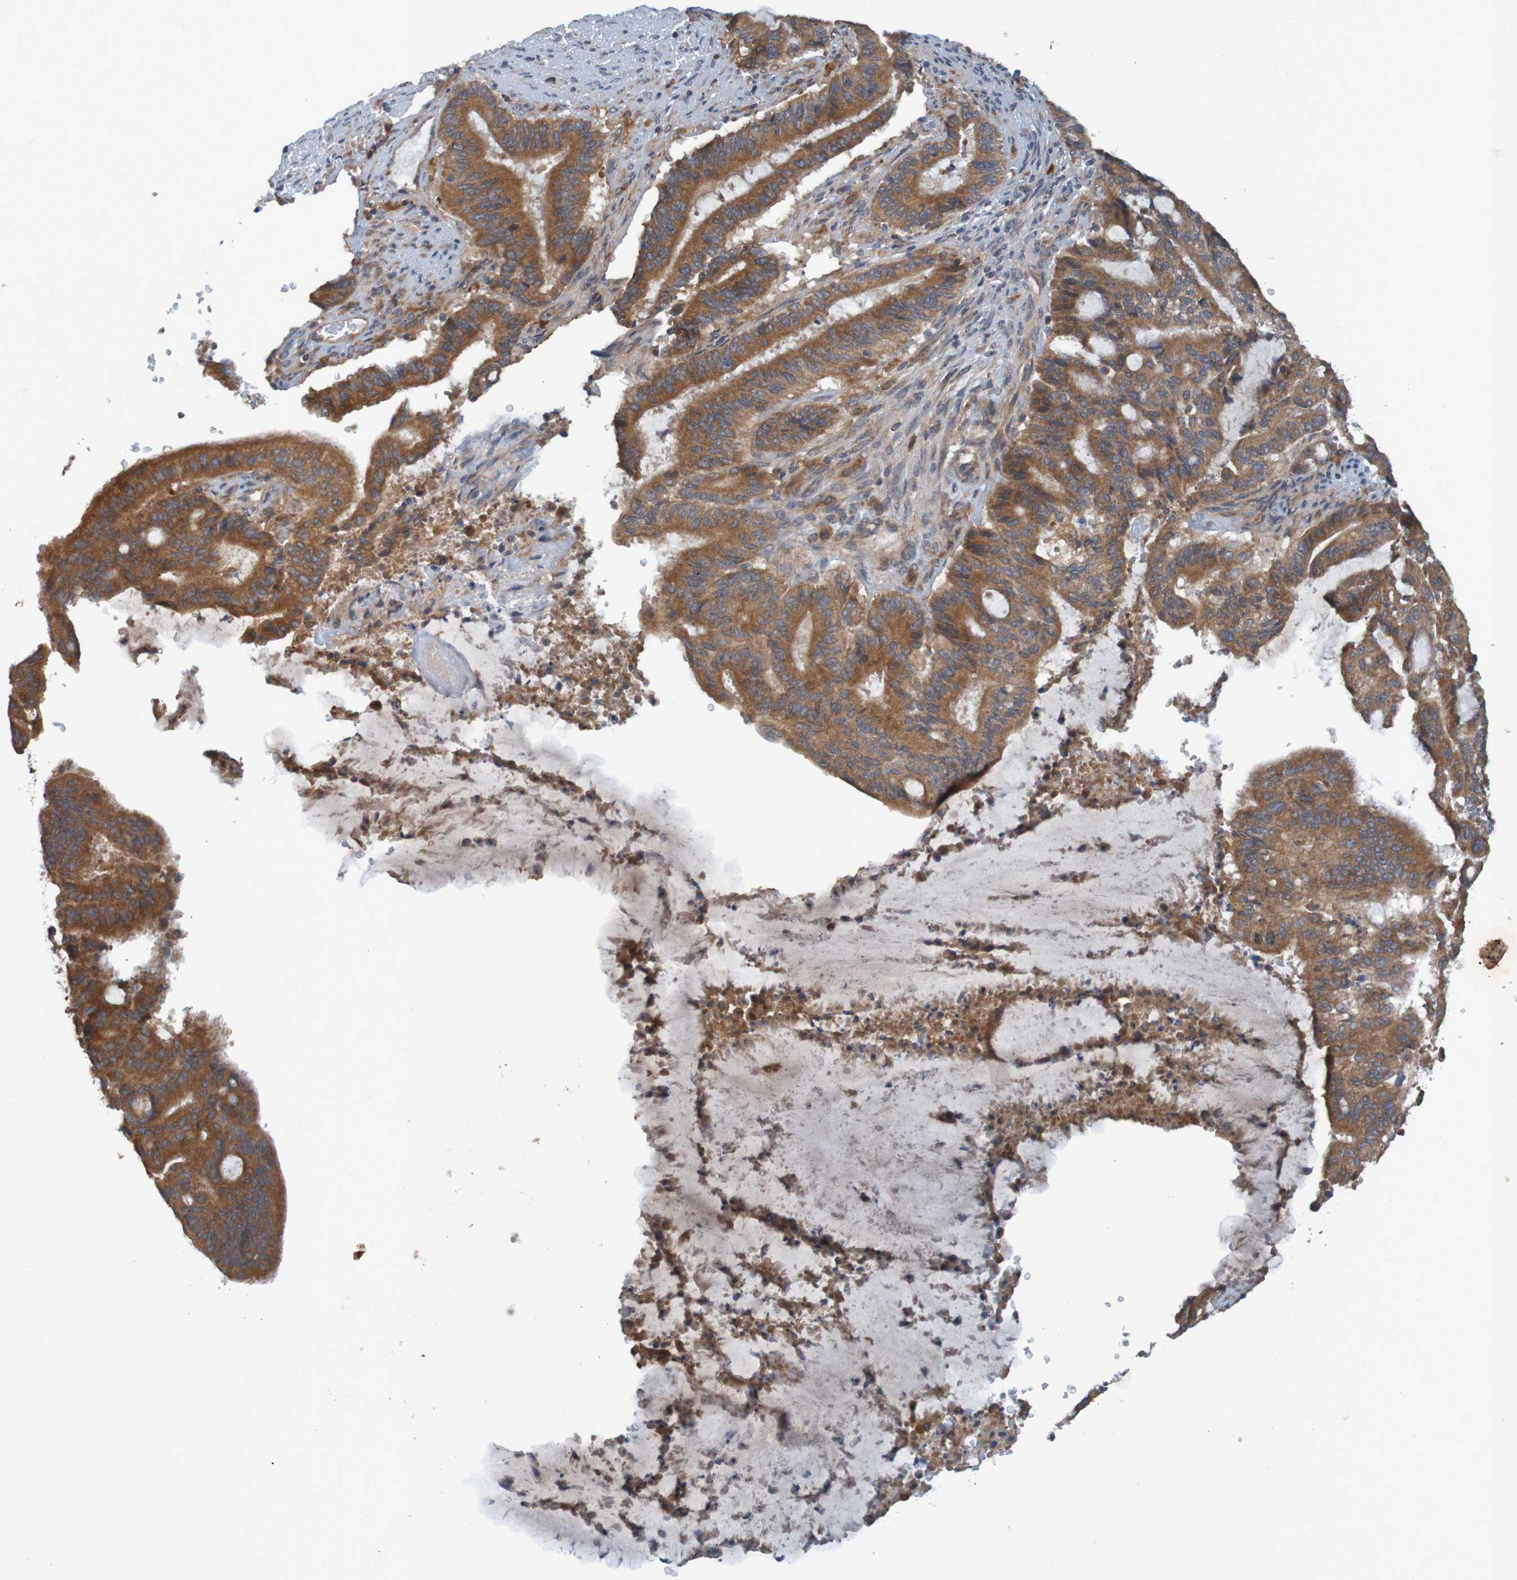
{"staining": {"intensity": "strong", "quantity": ">75%", "location": "cytoplasmic/membranous"}, "tissue": "liver cancer", "cell_type": "Tumor cells", "image_type": "cancer", "snomed": [{"axis": "morphology", "description": "Cholangiocarcinoma"}, {"axis": "topography", "description": "Liver"}], "caption": "A brown stain labels strong cytoplasmic/membranous staining of a protein in cholangiocarcinoma (liver) tumor cells.", "gene": "DNAJC4", "patient": {"sex": "female", "age": 73}}